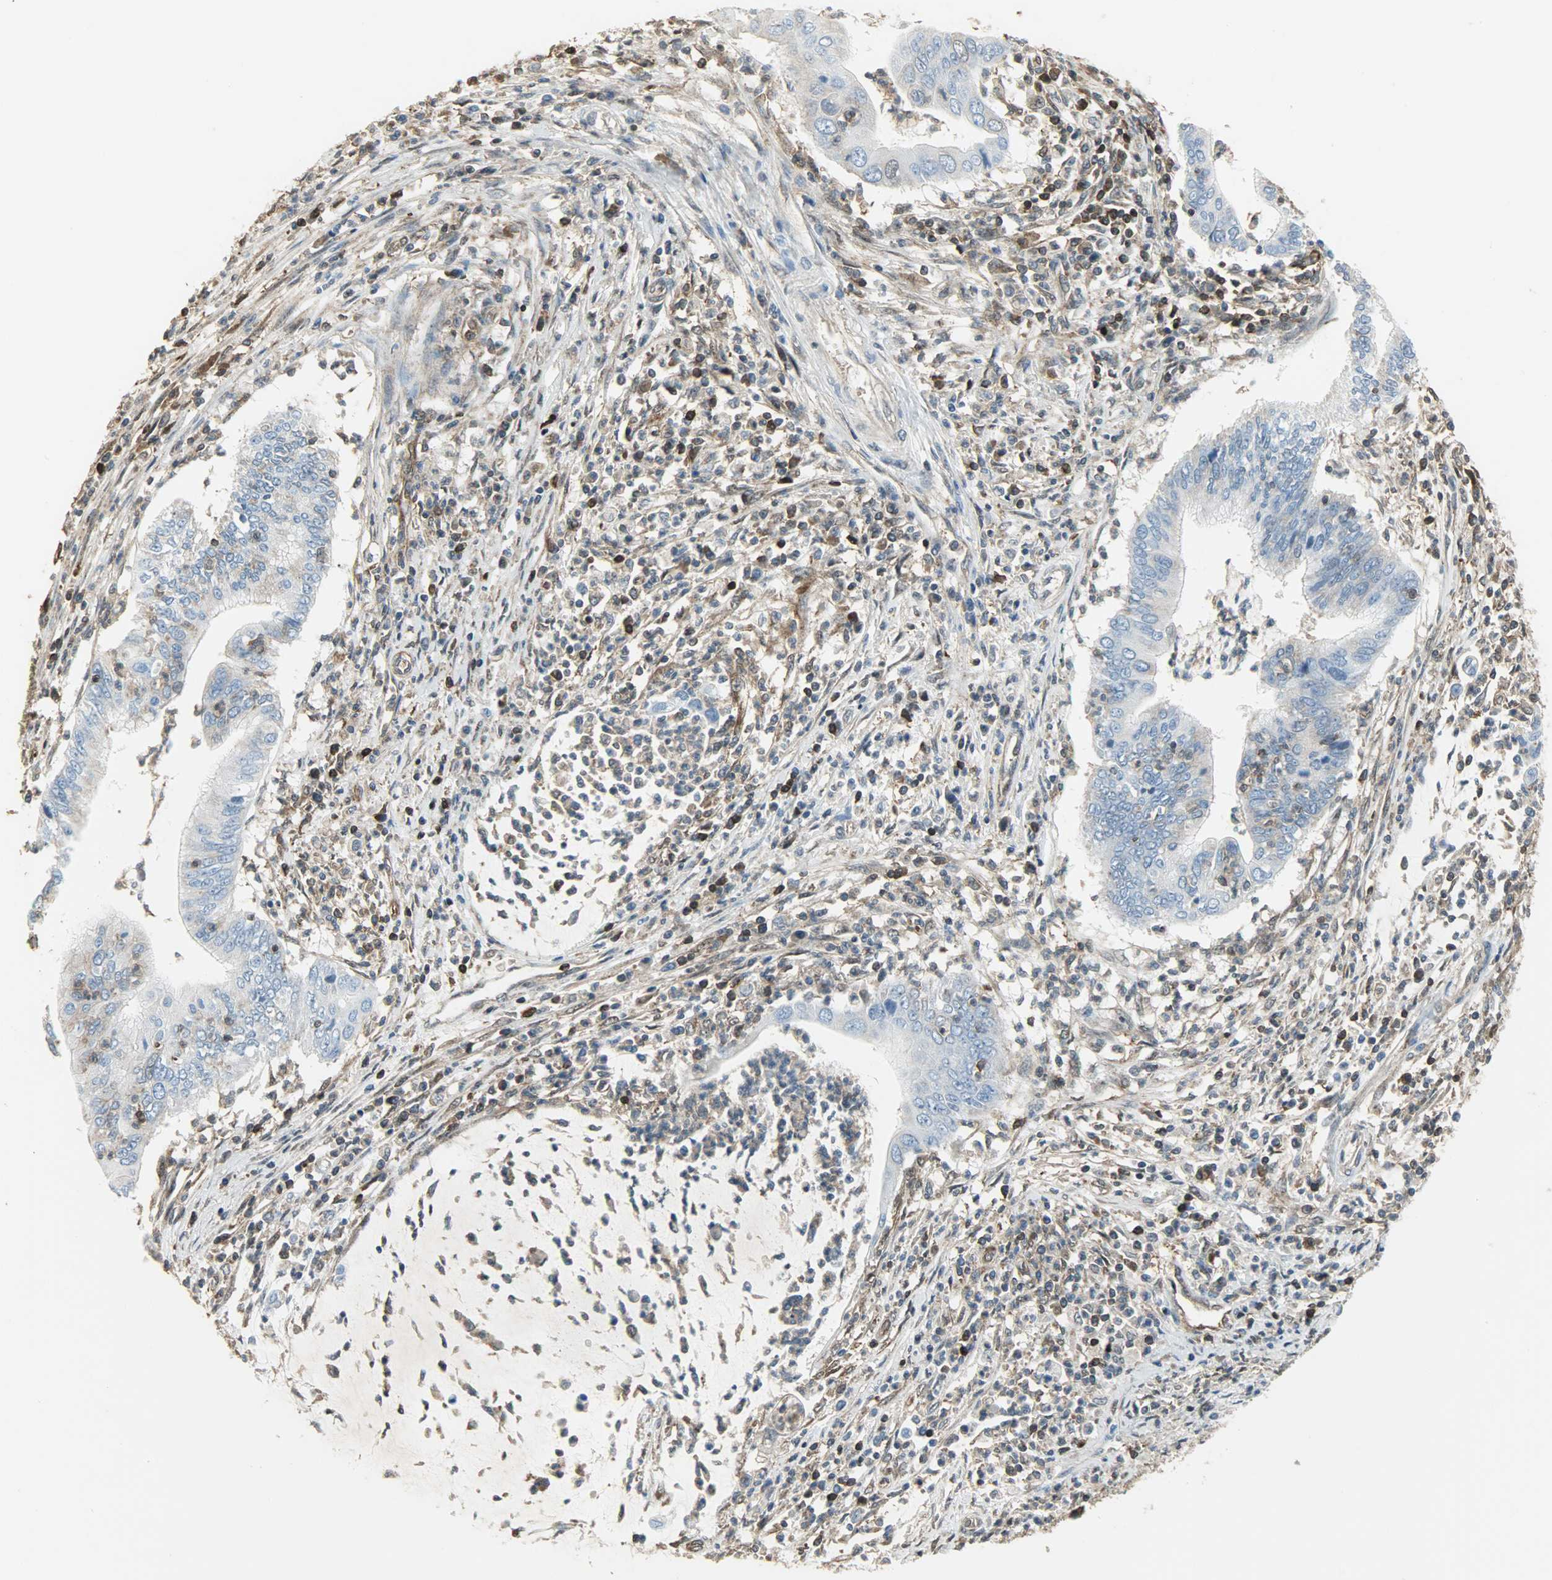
{"staining": {"intensity": "negative", "quantity": "none", "location": "none"}, "tissue": "cervical cancer", "cell_type": "Tumor cells", "image_type": "cancer", "snomed": [{"axis": "morphology", "description": "Adenocarcinoma, NOS"}, {"axis": "topography", "description": "Cervix"}], "caption": "There is no significant staining in tumor cells of cervical cancer (adenocarcinoma).", "gene": "LDHB", "patient": {"sex": "female", "age": 36}}